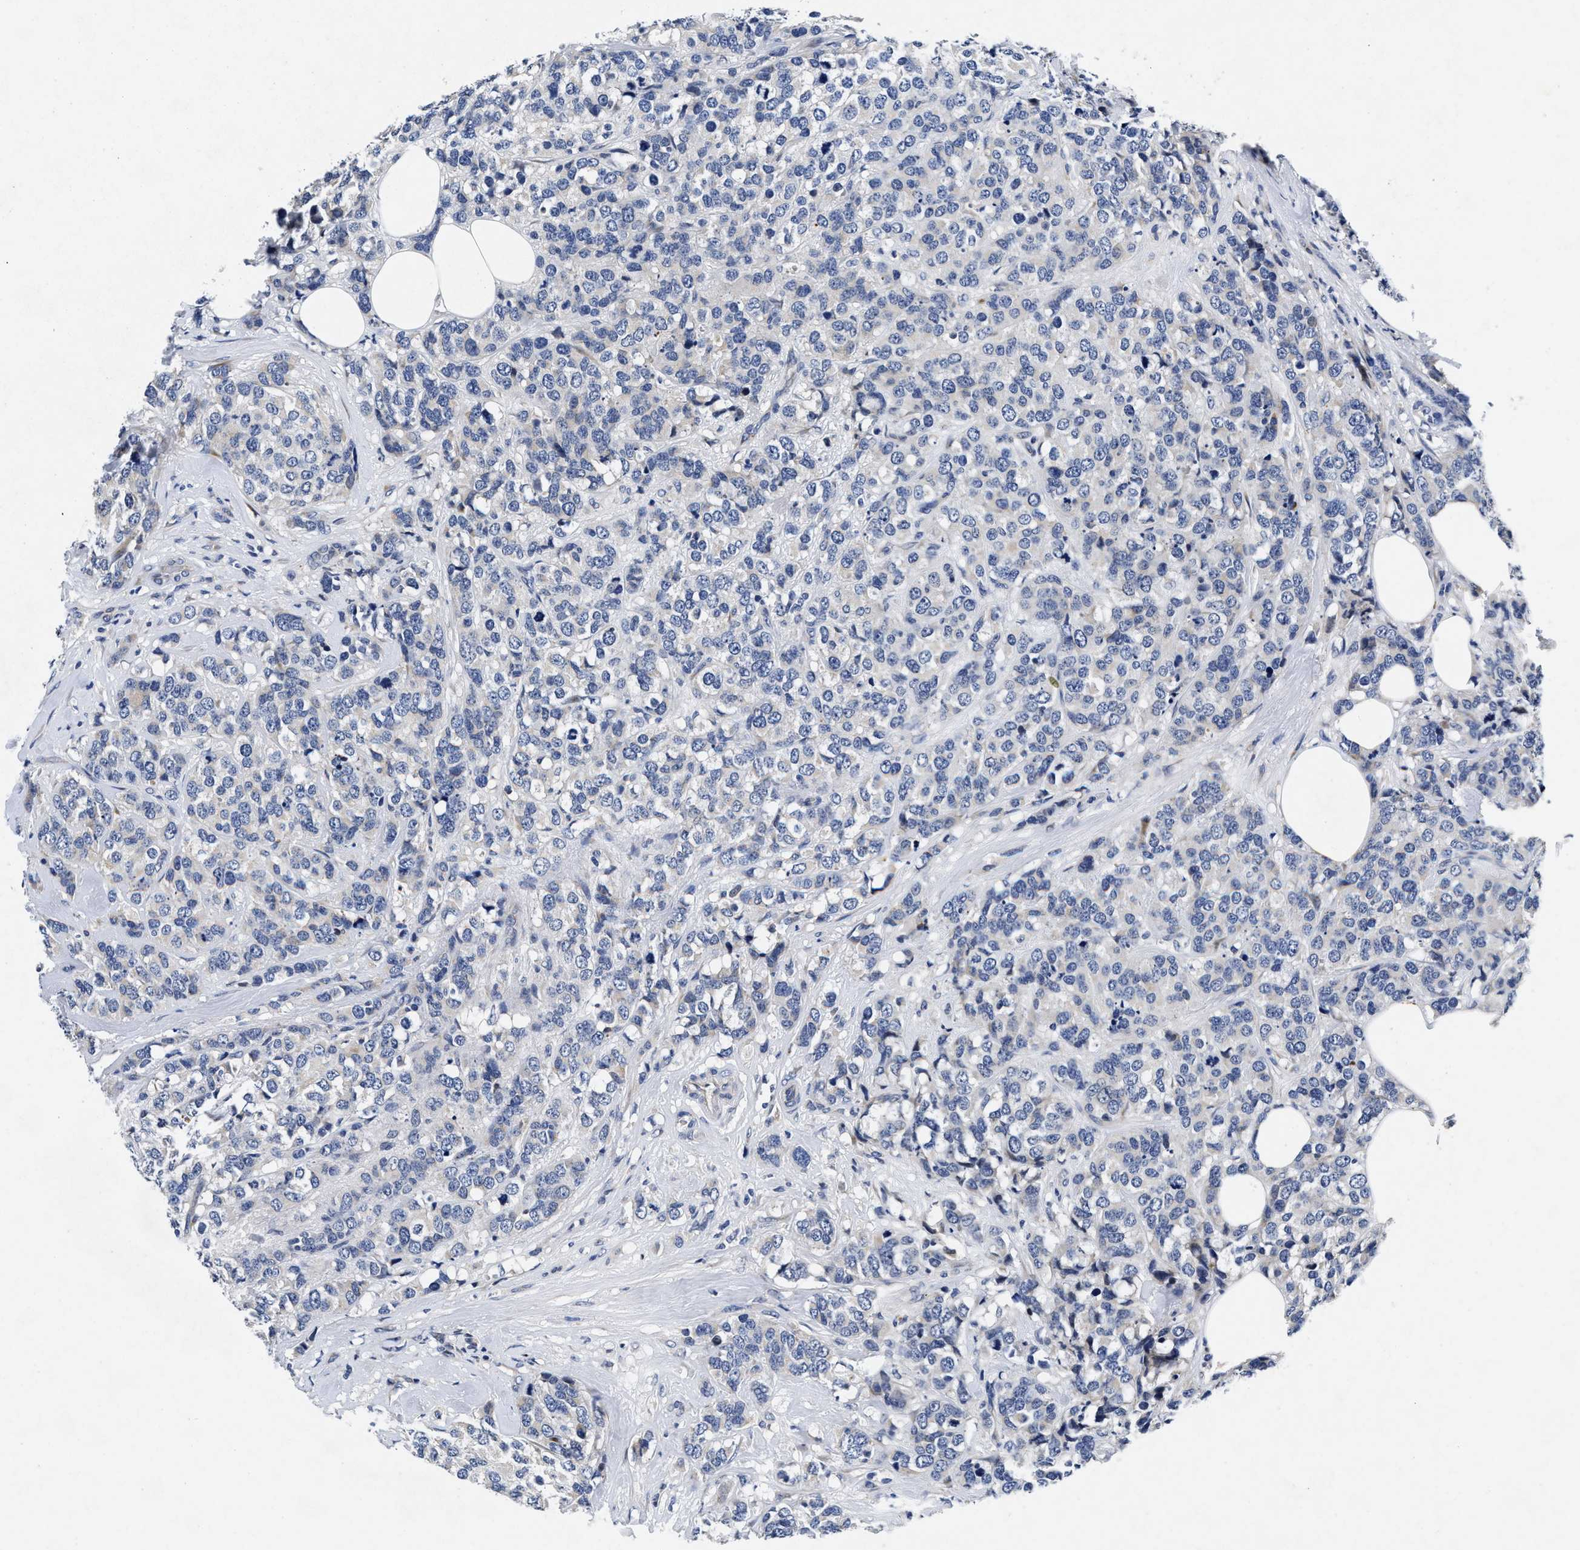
{"staining": {"intensity": "negative", "quantity": "none", "location": "none"}, "tissue": "breast cancer", "cell_type": "Tumor cells", "image_type": "cancer", "snomed": [{"axis": "morphology", "description": "Lobular carcinoma"}, {"axis": "topography", "description": "Breast"}], "caption": "An image of lobular carcinoma (breast) stained for a protein exhibits no brown staining in tumor cells.", "gene": "LAD1", "patient": {"sex": "female", "age": 59}}